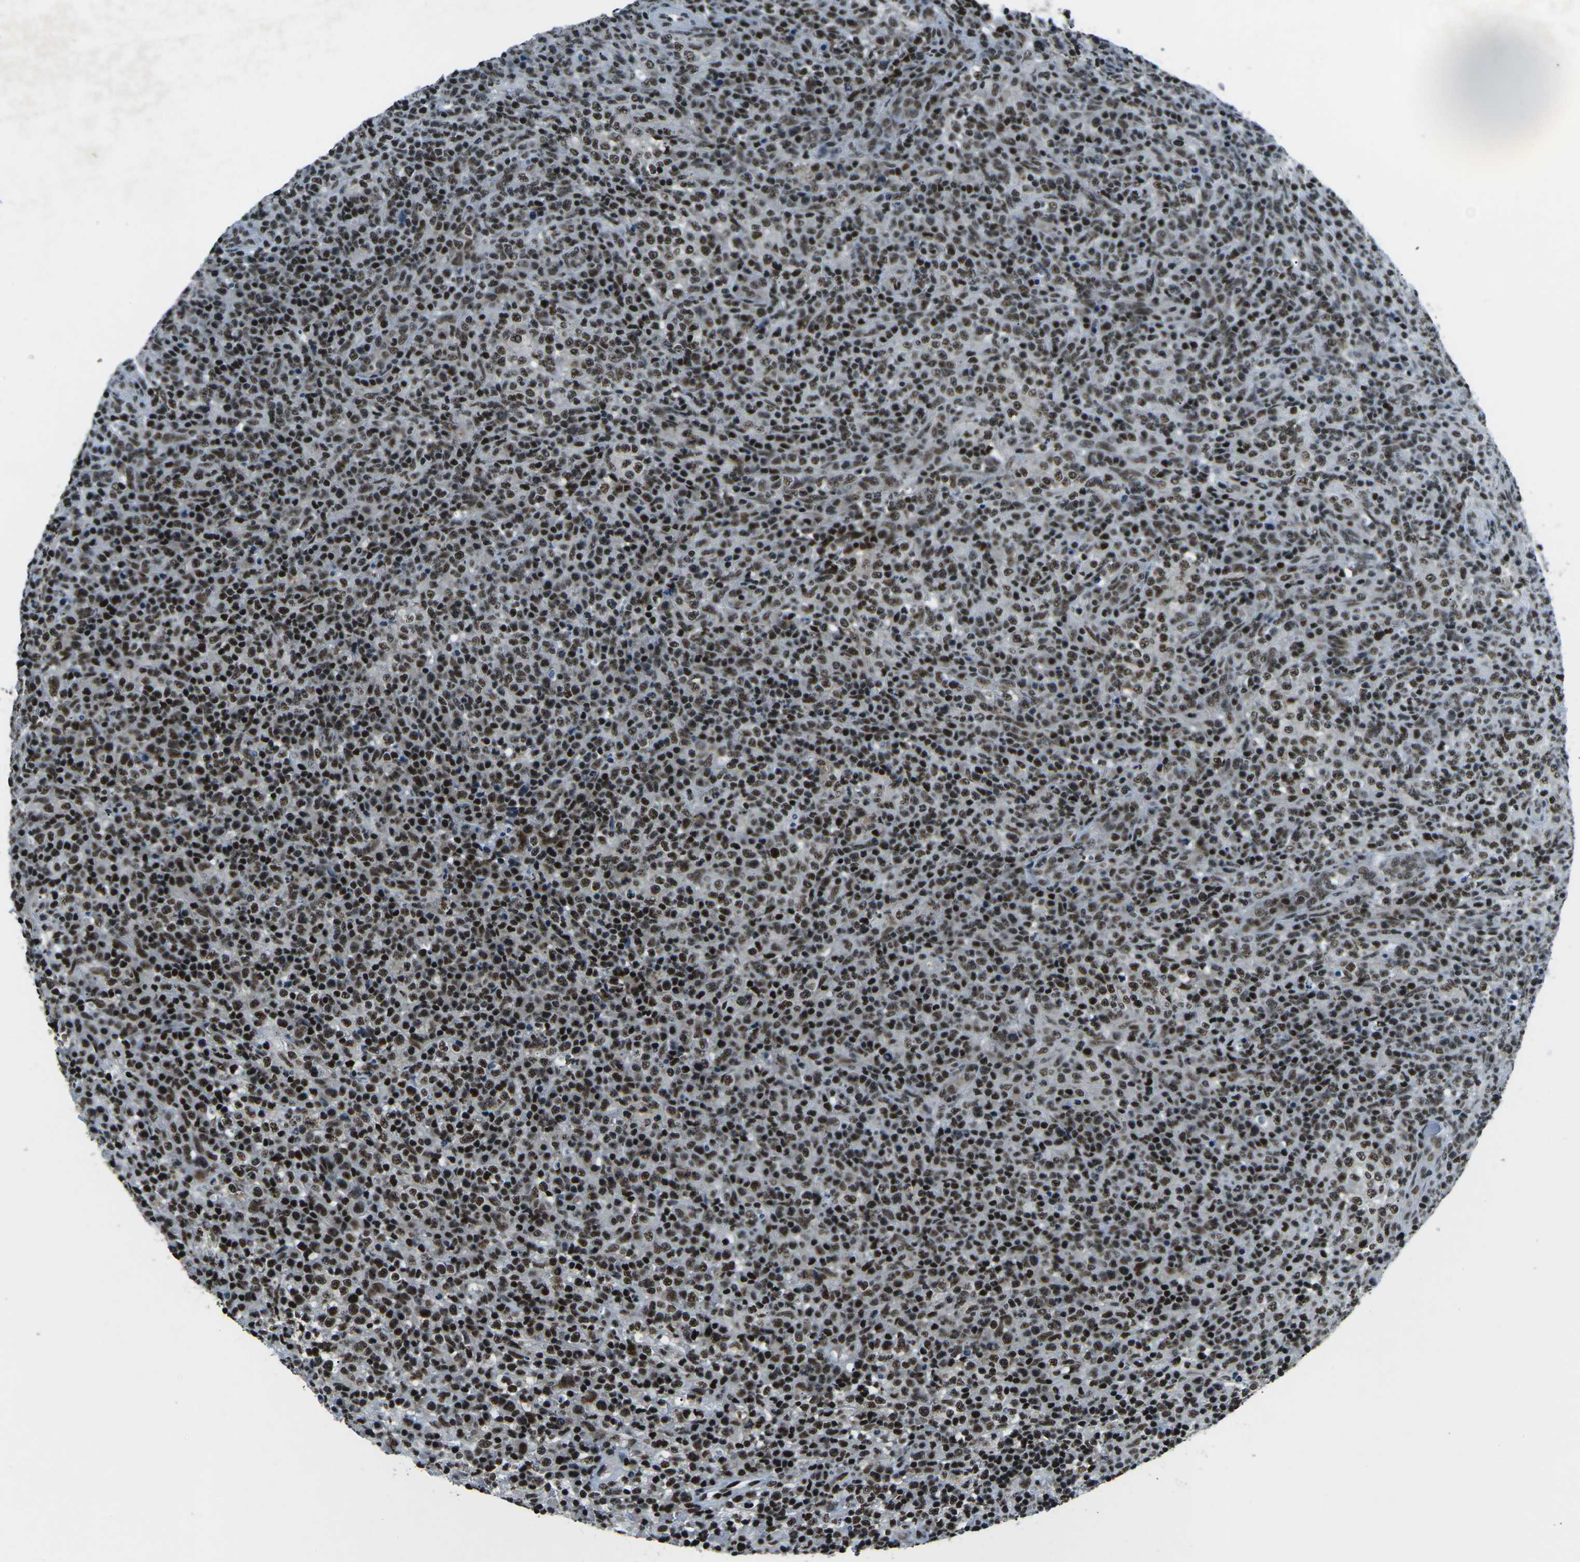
{"staining": {"intensity": "moderate", "quantity": ">75%", "location": "nuclear"}, "tissue": "lymphoma", "cell_type": "Tumor cells", "image_type": "cancer", "snomed": [{"axis": "morphology", "description": "Malignant lymphoma, non-Hodgkin's type, High grade"}, {"axis": "topography", "description": "Lymph node"}], "caption": "Immunohistochemical staining of lymphoma shows medium levels of moderate nuclear expression in approximately >75% of tumor cells.", "gene": "RBL2", "patient": {"sex": "female", "age": 76}}